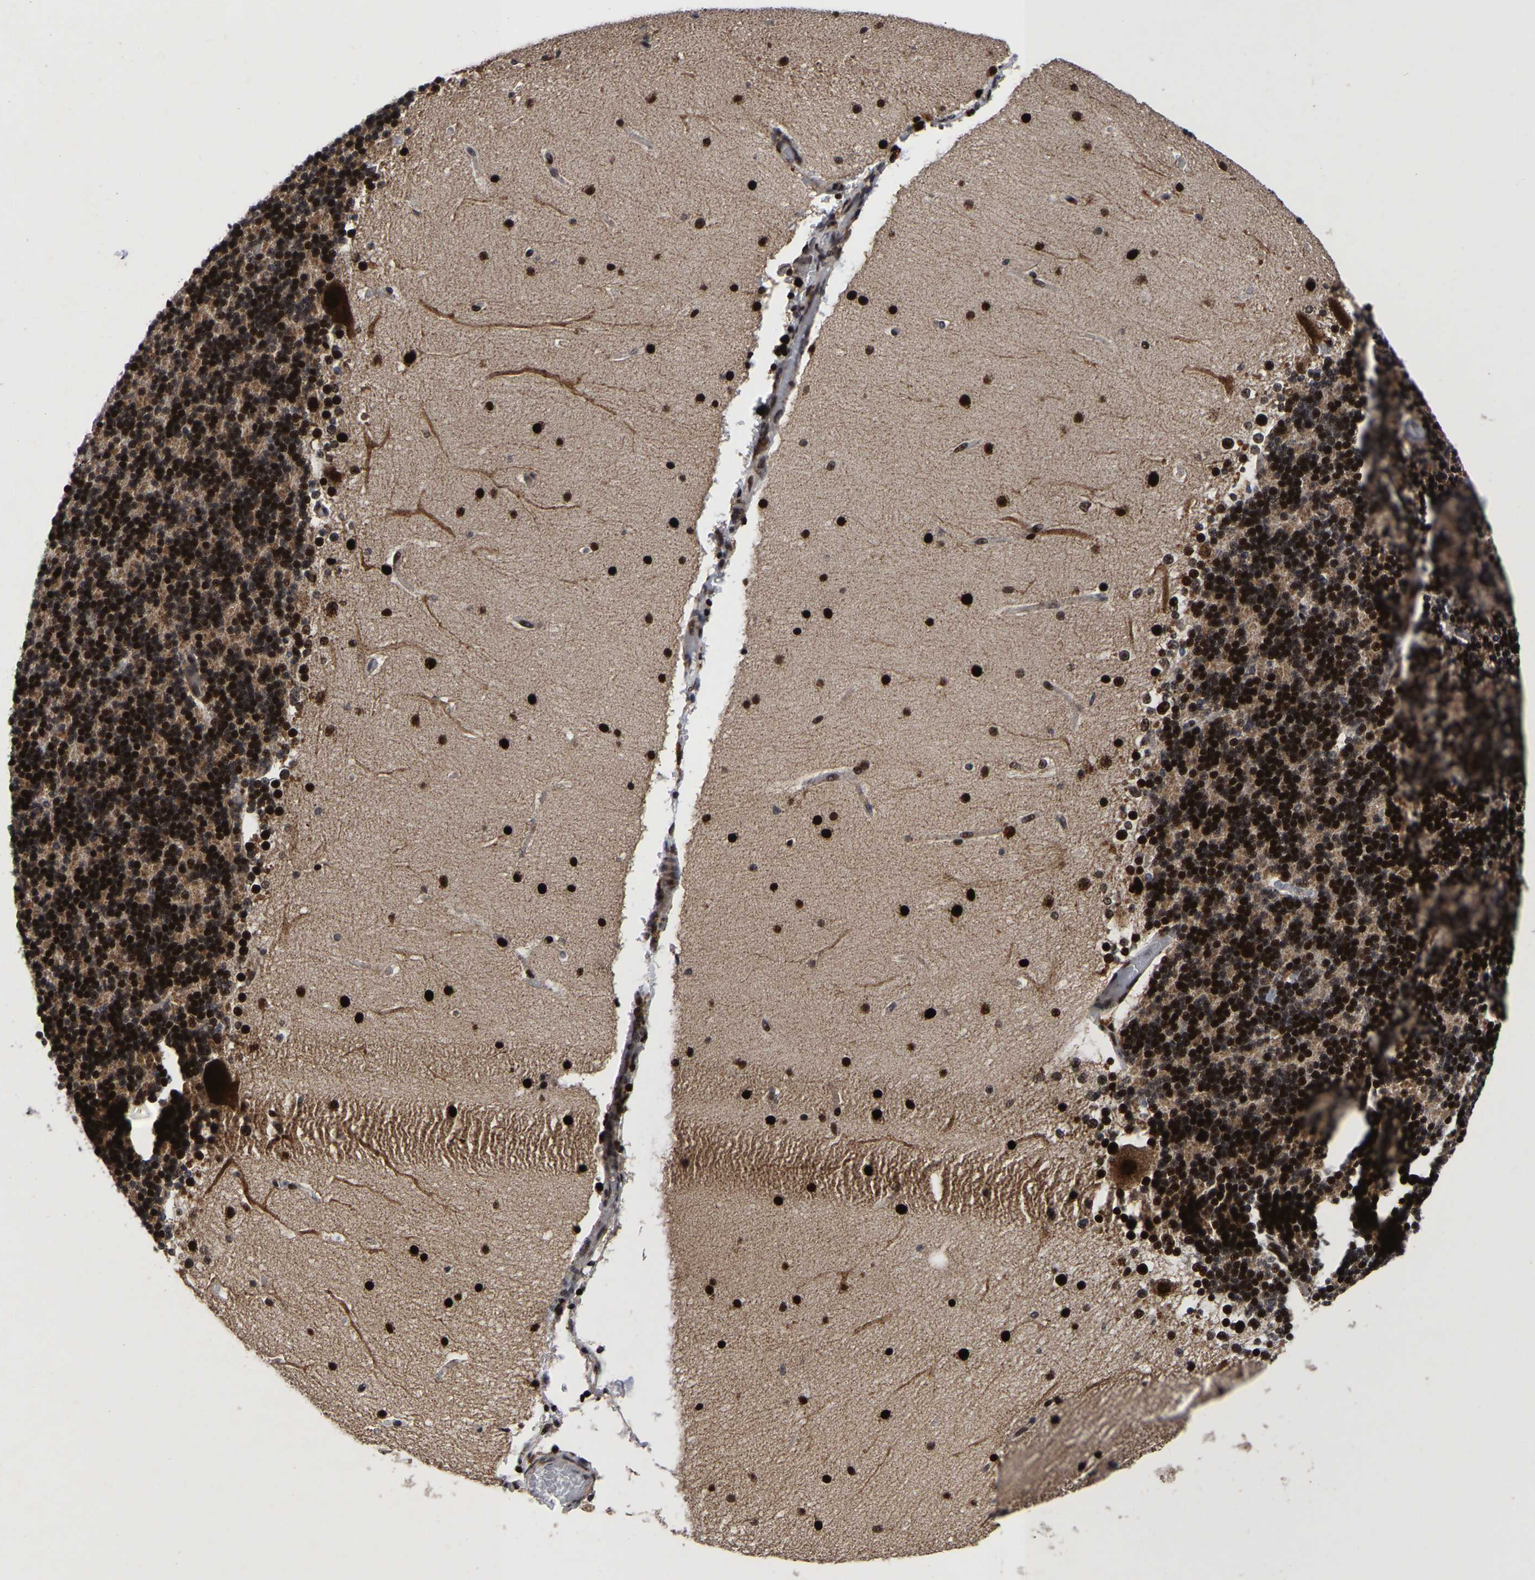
{"staining": {"intensity": "strong", "quantity": ">75%", "location": "nuclear"}, "tissue": "cerebellum", "cell_type": "Cells in granular layer", "image_type": "normal", "snomed": [{"axis": "morphology", "description": "Normal tissue, NOS"}, {"axis": "topography", "description": "Cerebellum"}], "caption": "IHC photomicrograph of normal cerebellum: cerebellum stained using immunohistochemistry (IHC) reveals high levels of strong protein expression localized specifically in the nuclear of cells in granular layer, appearing as a nuclear brown color.", "gene": "JUNB", "patient": {"sex": "female", "age": 19}}